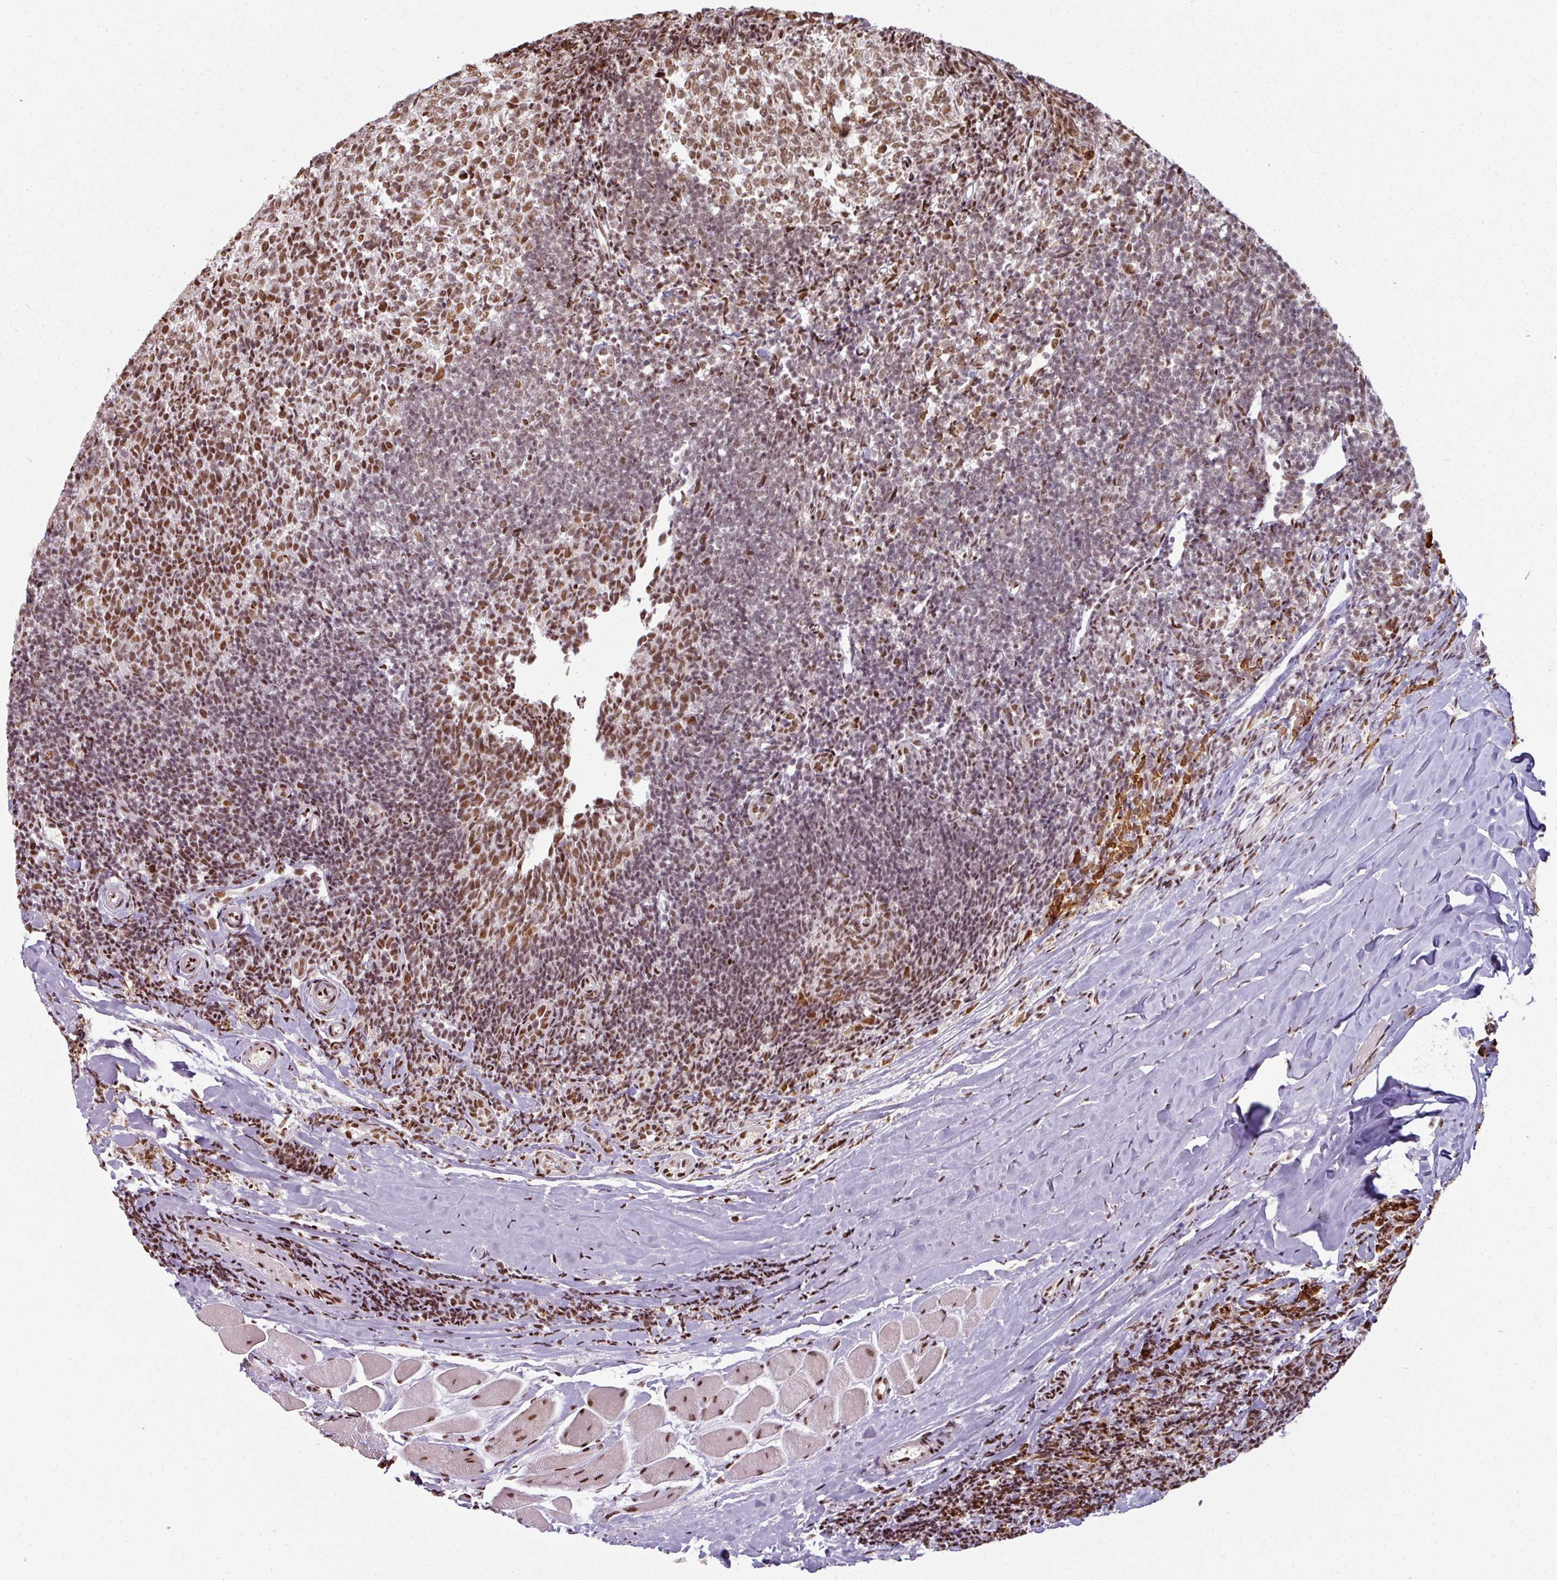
{"staining": {"intensity": "strong", "quantity": ">75%", "location": "nuclear"}, "tissue": "tonsil", "cell_type": "Germinal center cells", "image_type": "normal", "snomed": [{"axis": "morphology", "description": "Normal tissue, NOS"}, {"axis": "topography", "description": "Tonsil"}], "caption": "Protein expression analysis of unremarkable tonsil shows strong nuclear expression in approximately >75% of germinal center cells.", "gene": "SIK3", "patient": {"sex": "female", "age": 10}}